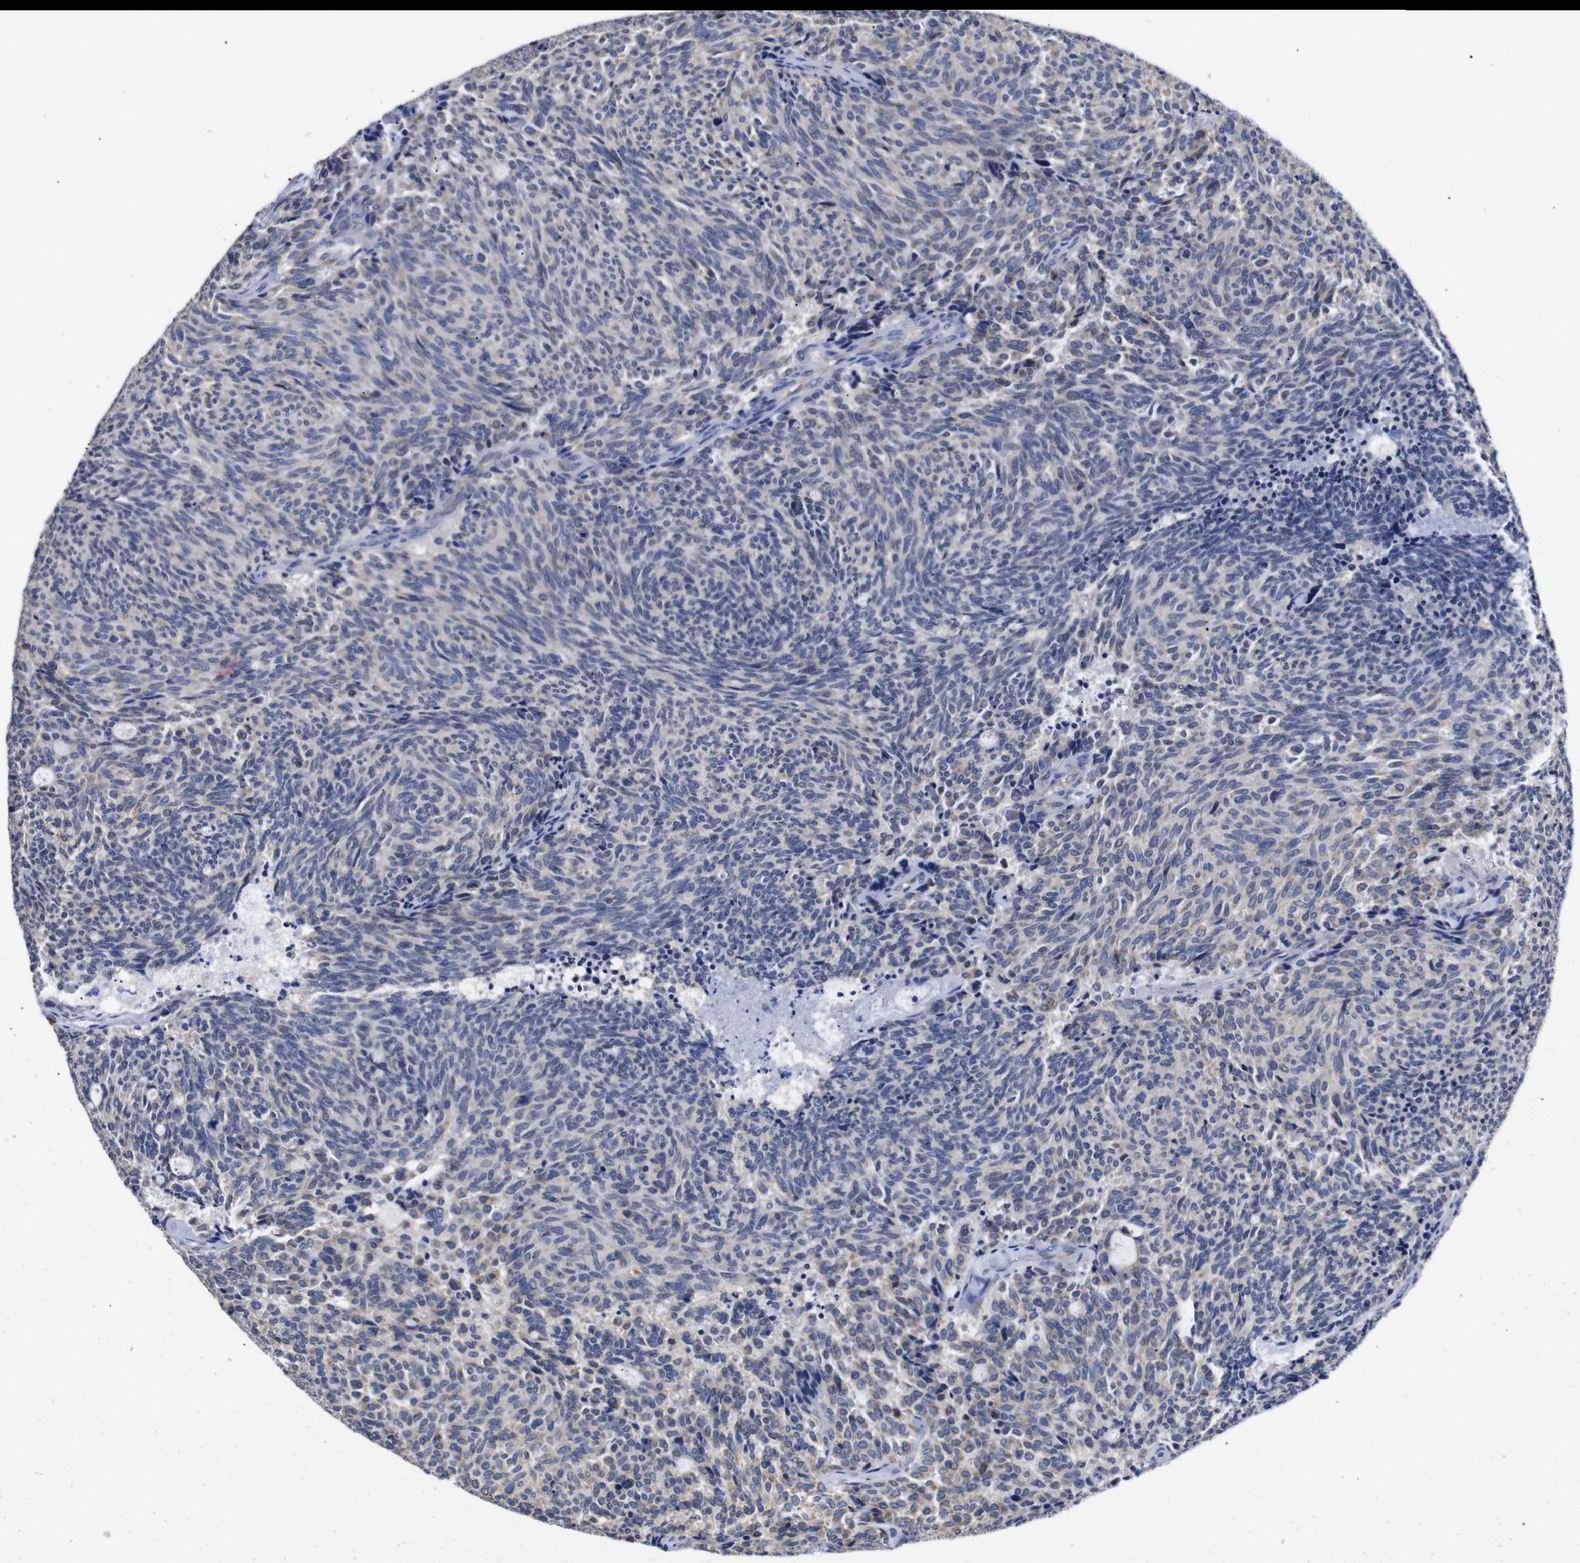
{"staining": {"intensity": "weak", "quantity": "<25%", "location": "cytoplasmic/membranous"}, "tissue": "carcinoid", "cell_type": "Tumor cells", "image_type": "cancer", "snomed": [{"axis": "morphology", "description": "Carcinoid, malignant, NOS"}, {"axis": "topography", "description": "Pancreas"}], "caption": "A histopathology image of human malignant carcinoid is negative for staining in tumor cells. (DAB (3,3'-diaminobenzidine) immunohistochemistry visualized using brightfield microscopy, high magnification).", "gene": "OPN3", "patient": {"sex": "female", "age": 54}}